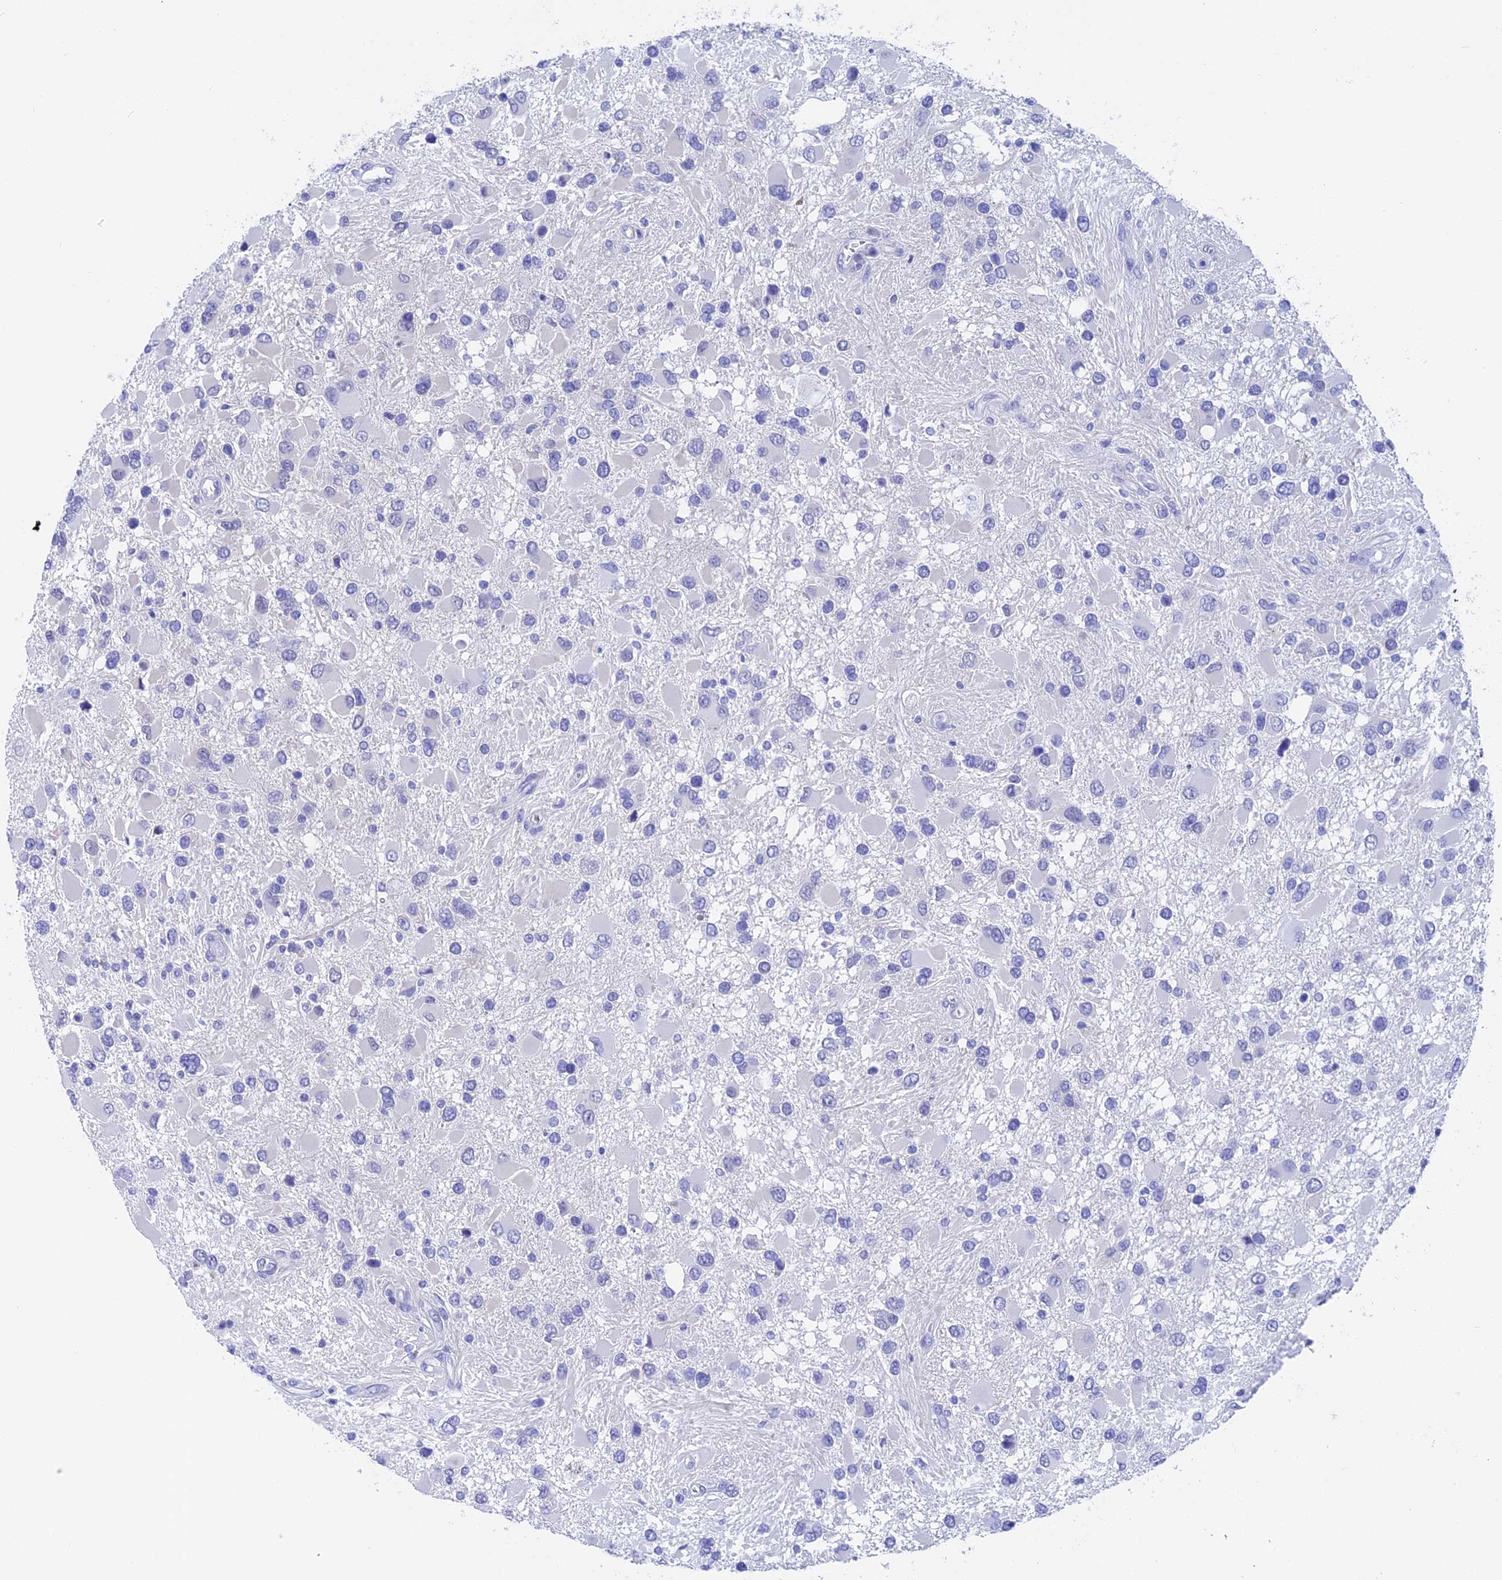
{"staining": {"intensity": "negative", "quantity": "none", "location": "none"}, "tissue": "glioma", "cell_type": "Tumor cells", "image_type": "cancer", "snomed": [{"axis": "morphology", "description": "Glioma, malignant, High grade"}, {"axis": "topography", "description": "Brain"}], "caption": "This is a image of immunohistochemistry (IHC) staining of glioma, which shows no expression in tumor cells.", "gene": "STUB1", "patient": {"sex": "male", "age": 53}}